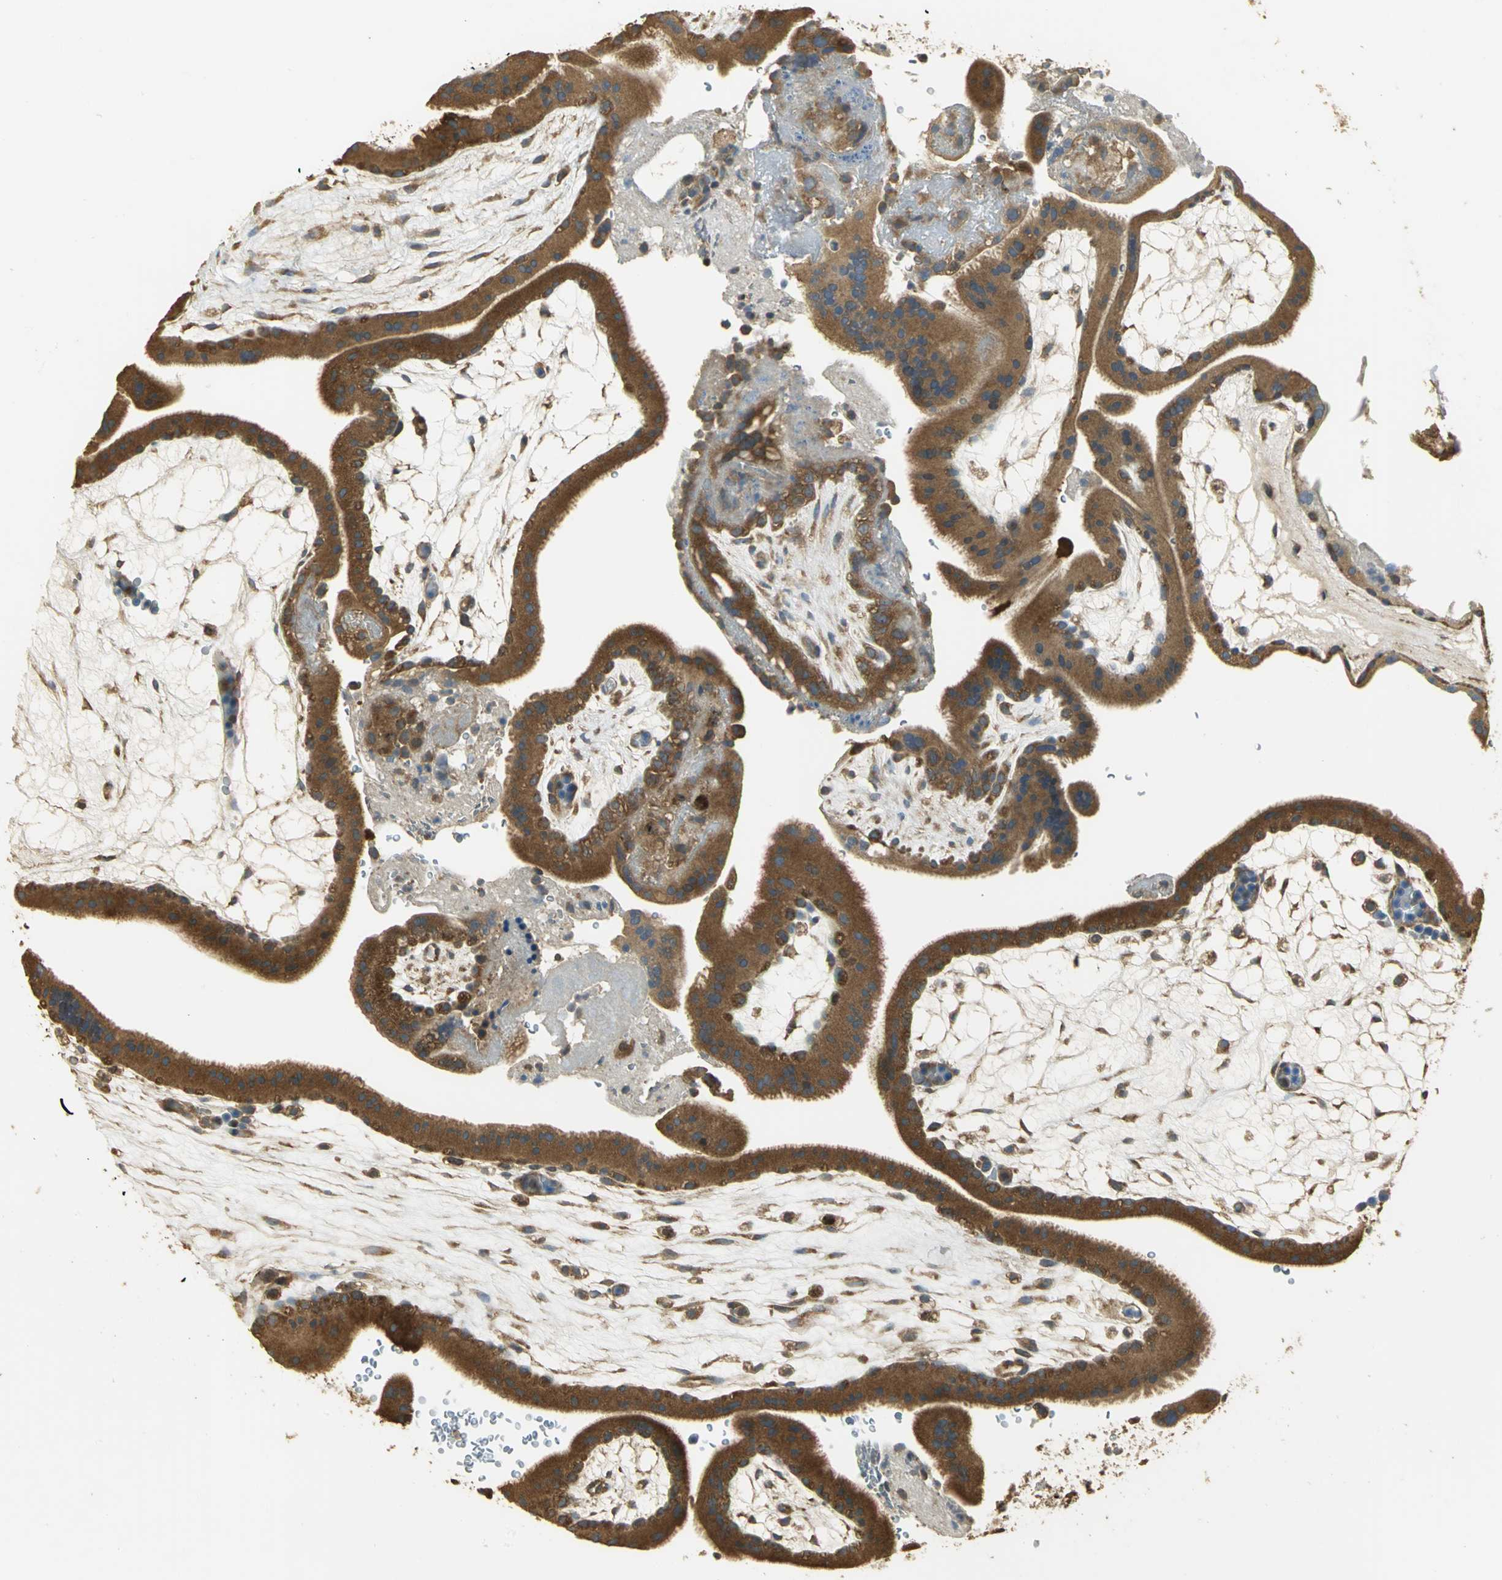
{"staining": {"intensity": "strong", "quantity": ">75%", "location": "cytoplasmic/membranous"}, "tissue": "placenta", "cell_type": "Trophoblastic cells", "image_type": "normal", "snomed": [{"axis": "morphology", "description": "Normal tissue, NOS"}, {"axis": "topography", "description": "Placenta"}], "caption": "Protein analysis of normal placenta reveals strong cytoplasmic/membranous positivity in approximately >75% of trophoblastic cells.", "gene": "RARS1", "patient": {"sex": "female", "age": 19}}